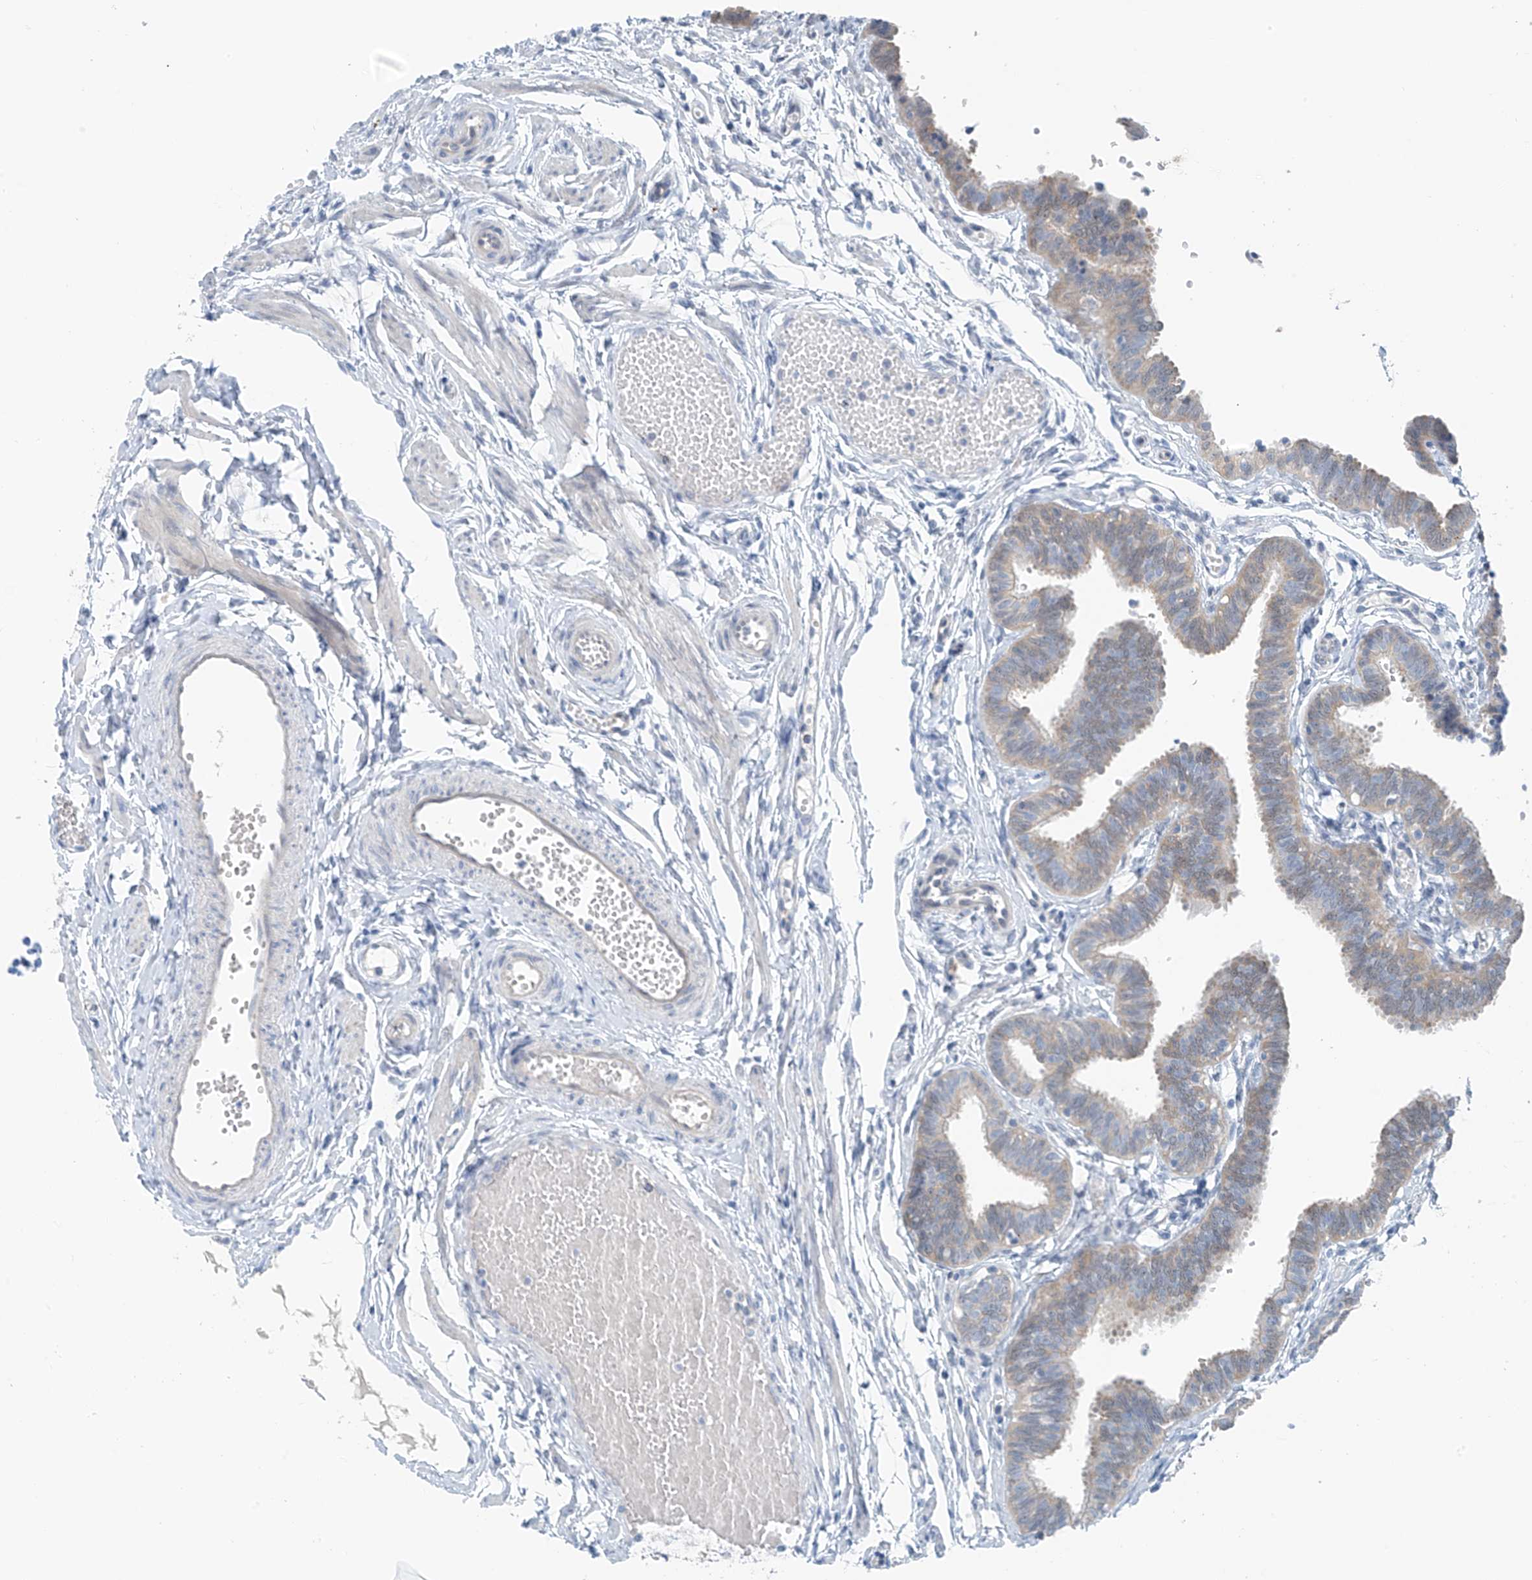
{"staining": {"intensity": "weak", "quantity": "25%-75%", "location": "cytoplasmic/membranous"}, "tissue": "fallopian tube", "cell_type": "Glandular cells", "image_type": "normal", "snomed": [{"axis": "morphology", "description": "Normal tissue, NOS"}, {"axis": "topography", "description": "Fallopian tube"}, {"axis": "topography", "description": "Ovary"}], "caption": "Weak cytoplasmic/membranous staining is seen in approximately 25%-75% of glandular cells in normal fallopian tube.", "gene": "ZNF793", "patient": {"sex": "female", "age": 23}}